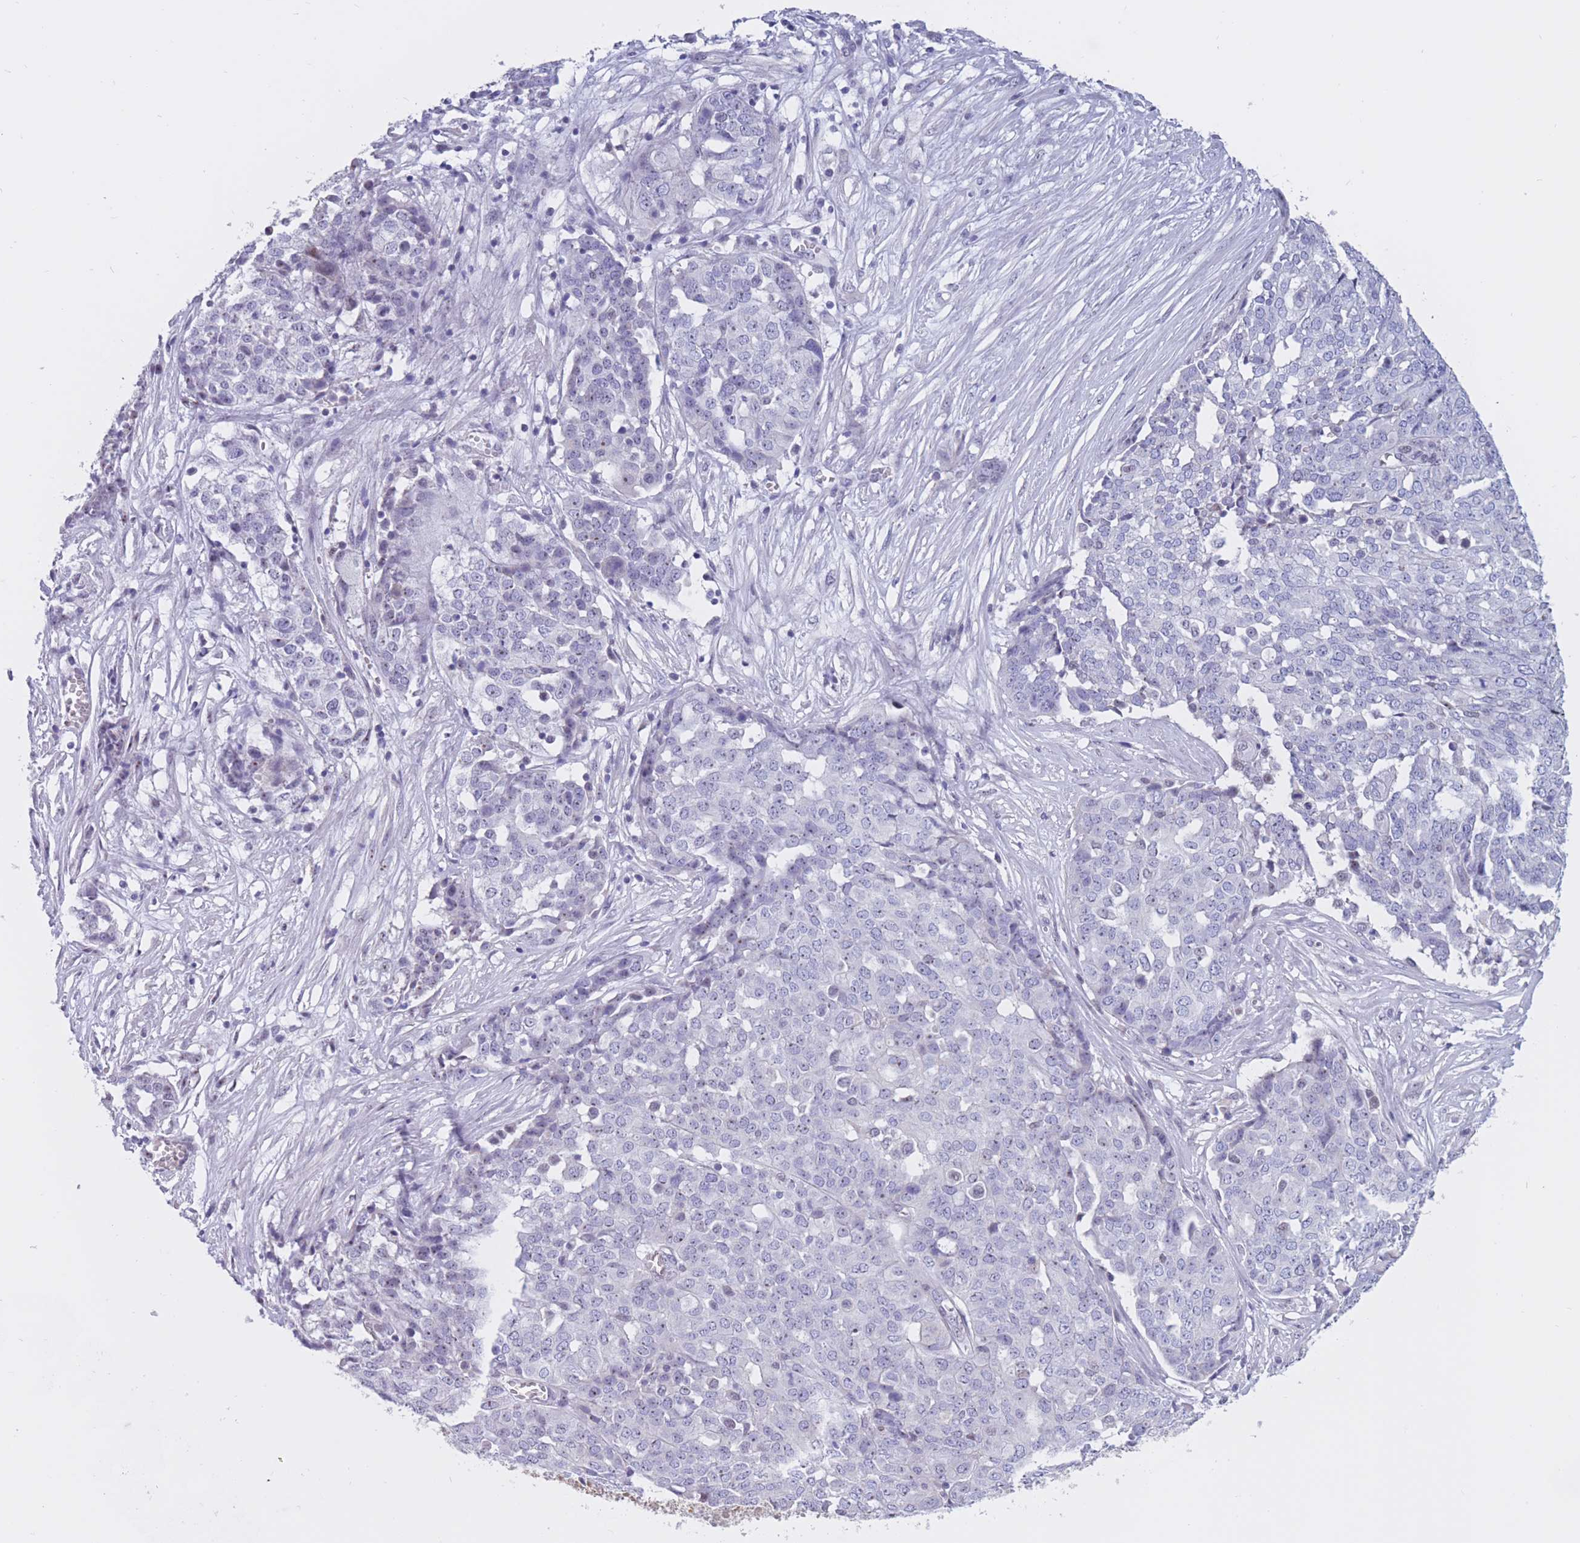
{"staining": {"intensity": "negative", "quantity": "none", "location": "none"}, "tissue": "ovarian cancer", "cell_type": "Tumor cells", "image_type": "cancer", "snomed": [{"axis": "morphology", "description": "Cystadenocarcinoma, serous, NOS"}, {"axis": "topography", "description": "Soft tissue"}, {"axis": "topography", "description": "Ovary"}], "caption": "Tumor cells are negative for brown protein staining in ovarian cancer (serous cystadenocarcinoma).", "gene": "BOP1", "patient": {"sex": "female", "age": 57}}